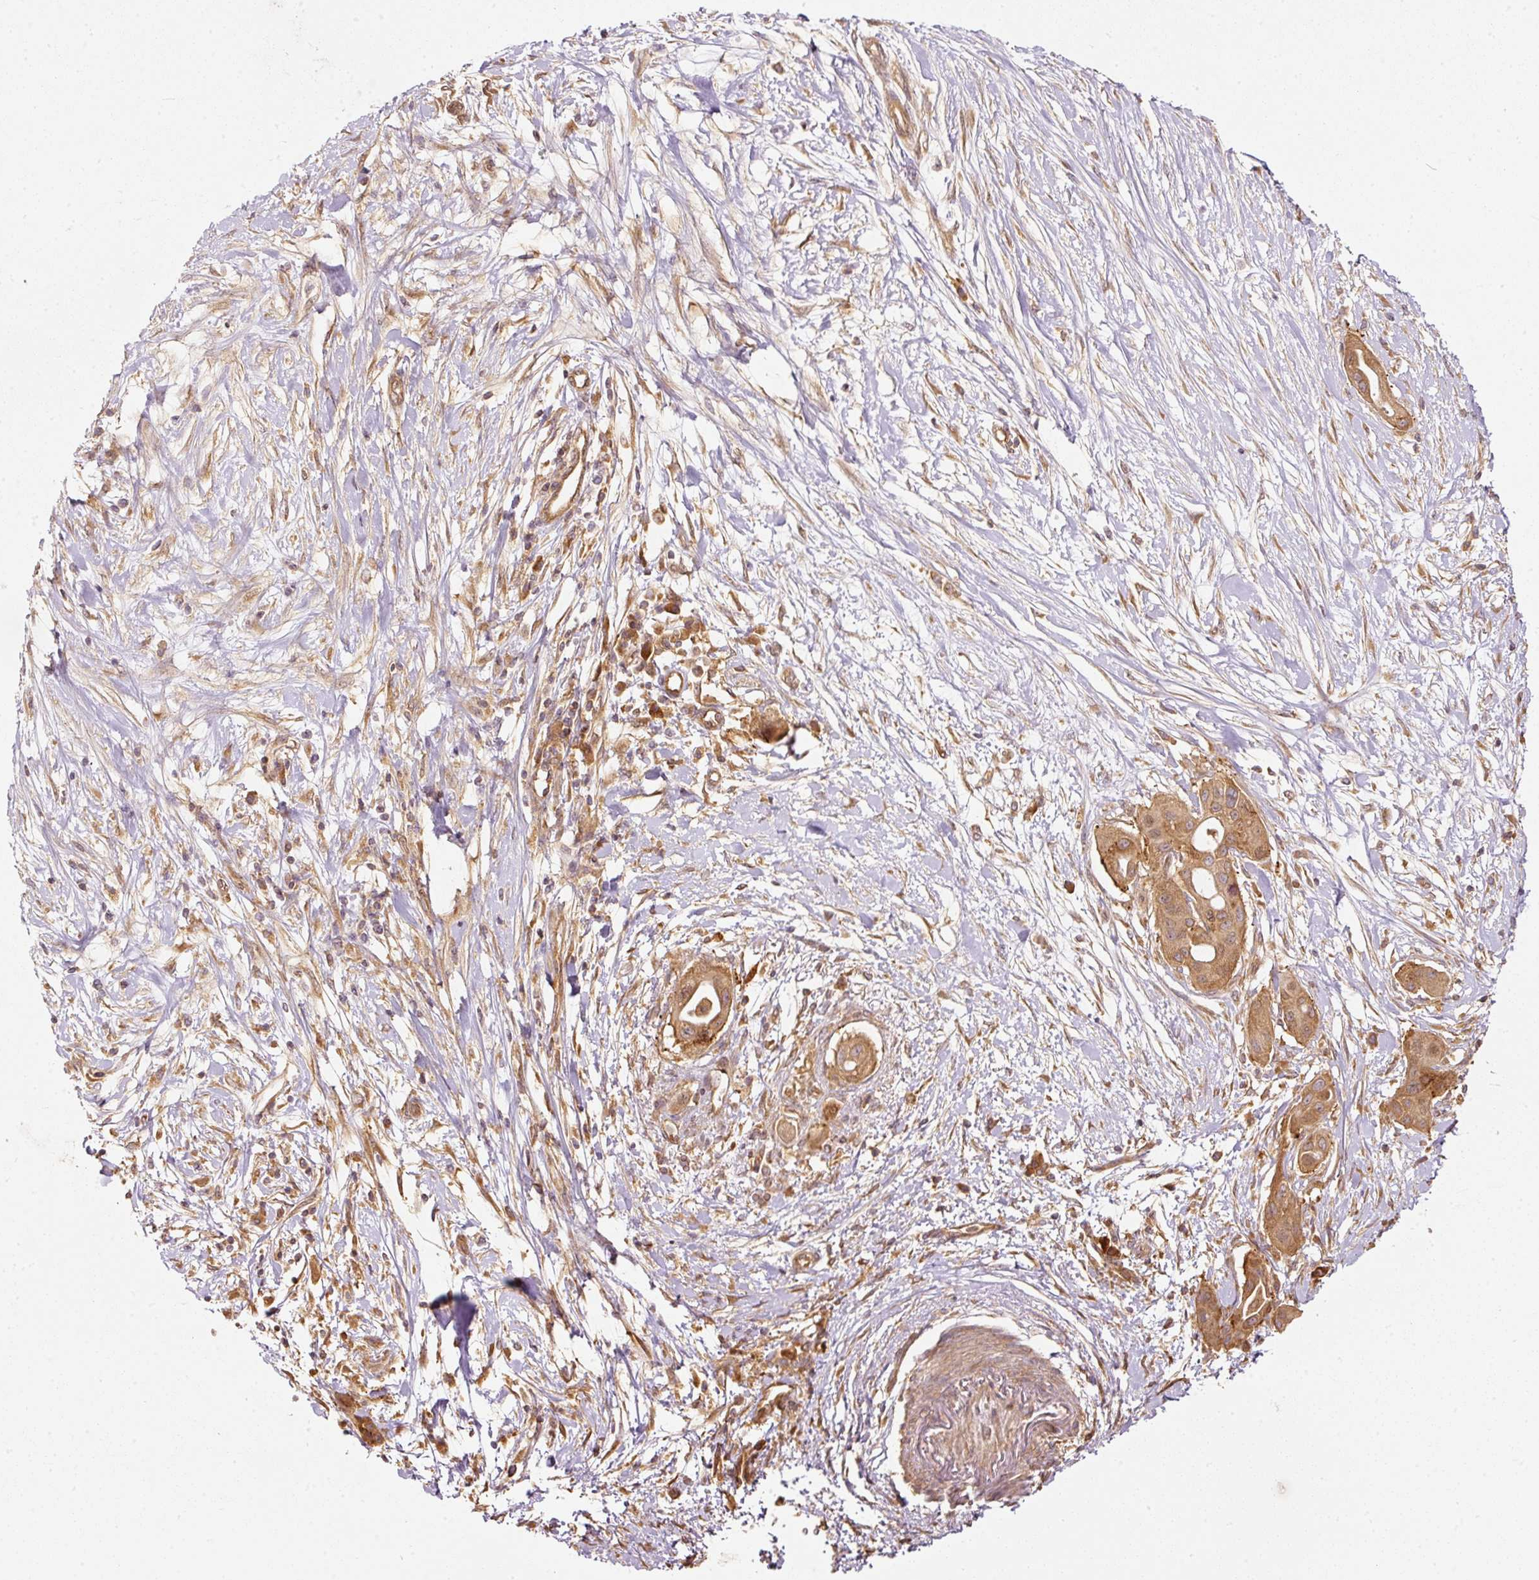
{"staining": {"intensity": "moderate", "quantity": ">75%", "location": "cytoplasmic/membranous"}, "tissue": "pancreatic cancer", "cell_type": "Tumor cells", "image_type": "cancer", "snomed": [{"axis": "morphology", "description": "Adenocarcinoma, NOS"}, {"axis": "topography", "description": "Pancreas"}], "caption": "Human adenocarcinoma (pancreatic) stained with a protein marker reveals moderate staining in tumor cells.", "gene": "EIF3B", "patient": {"sex": "male", "age": 68}}